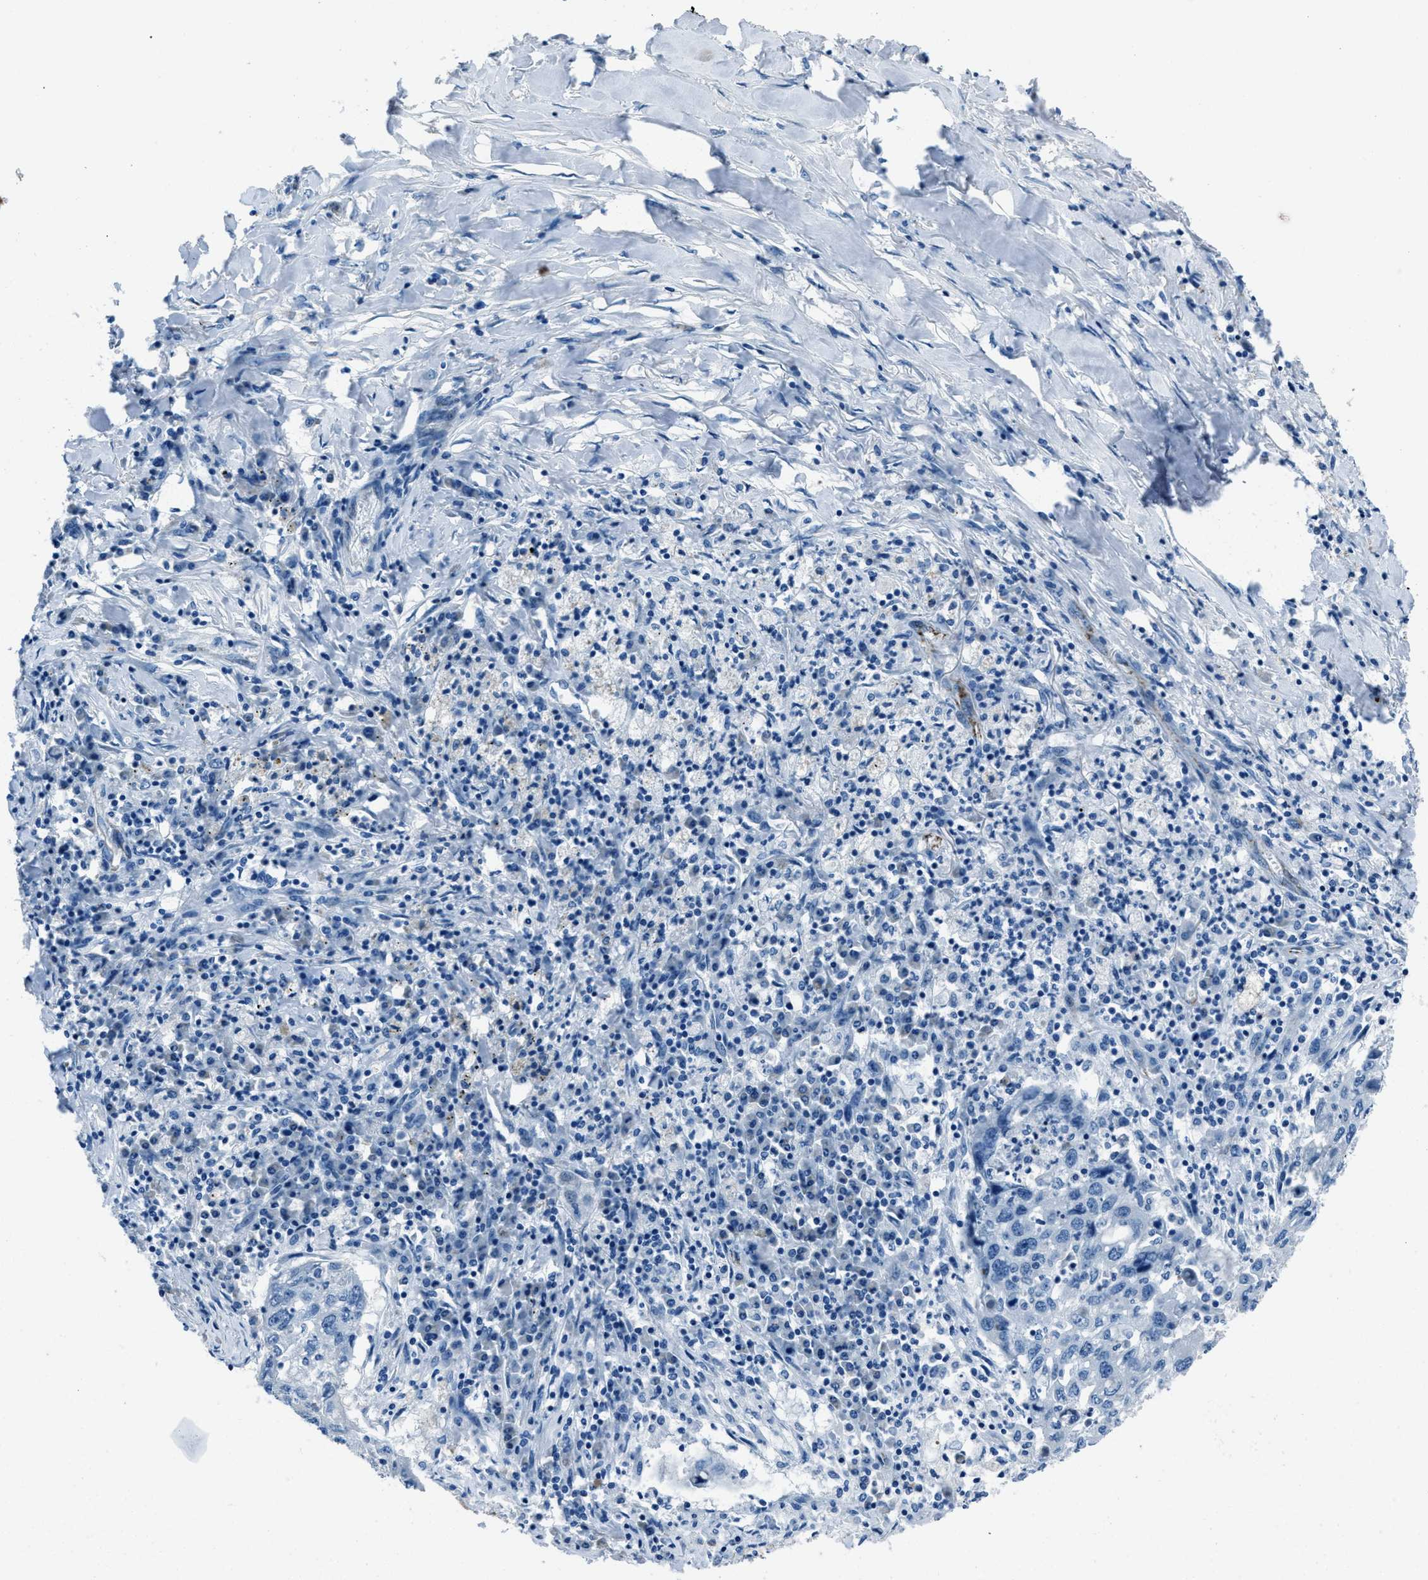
{"staining": {"intensity": "negative", "quantity": "none", "location": "none"}, "tissue": "lung cancer", "cell_type": "Tumor cells", "image_type": "cancer", "snomed": [{"axis": "morphology", "description": "Squamous cell carcinoma, NOS"}, {"axis": "topography", "description": "Lung"}], "caption": "High power microscopy image of an immunohistochemistry (IHC) histopathology image of lung squamous cell carcinoma, revealing no significant expression in tumor cells.", "gene": "AMACR", "patient": {"sex": "female", "age": 63}}